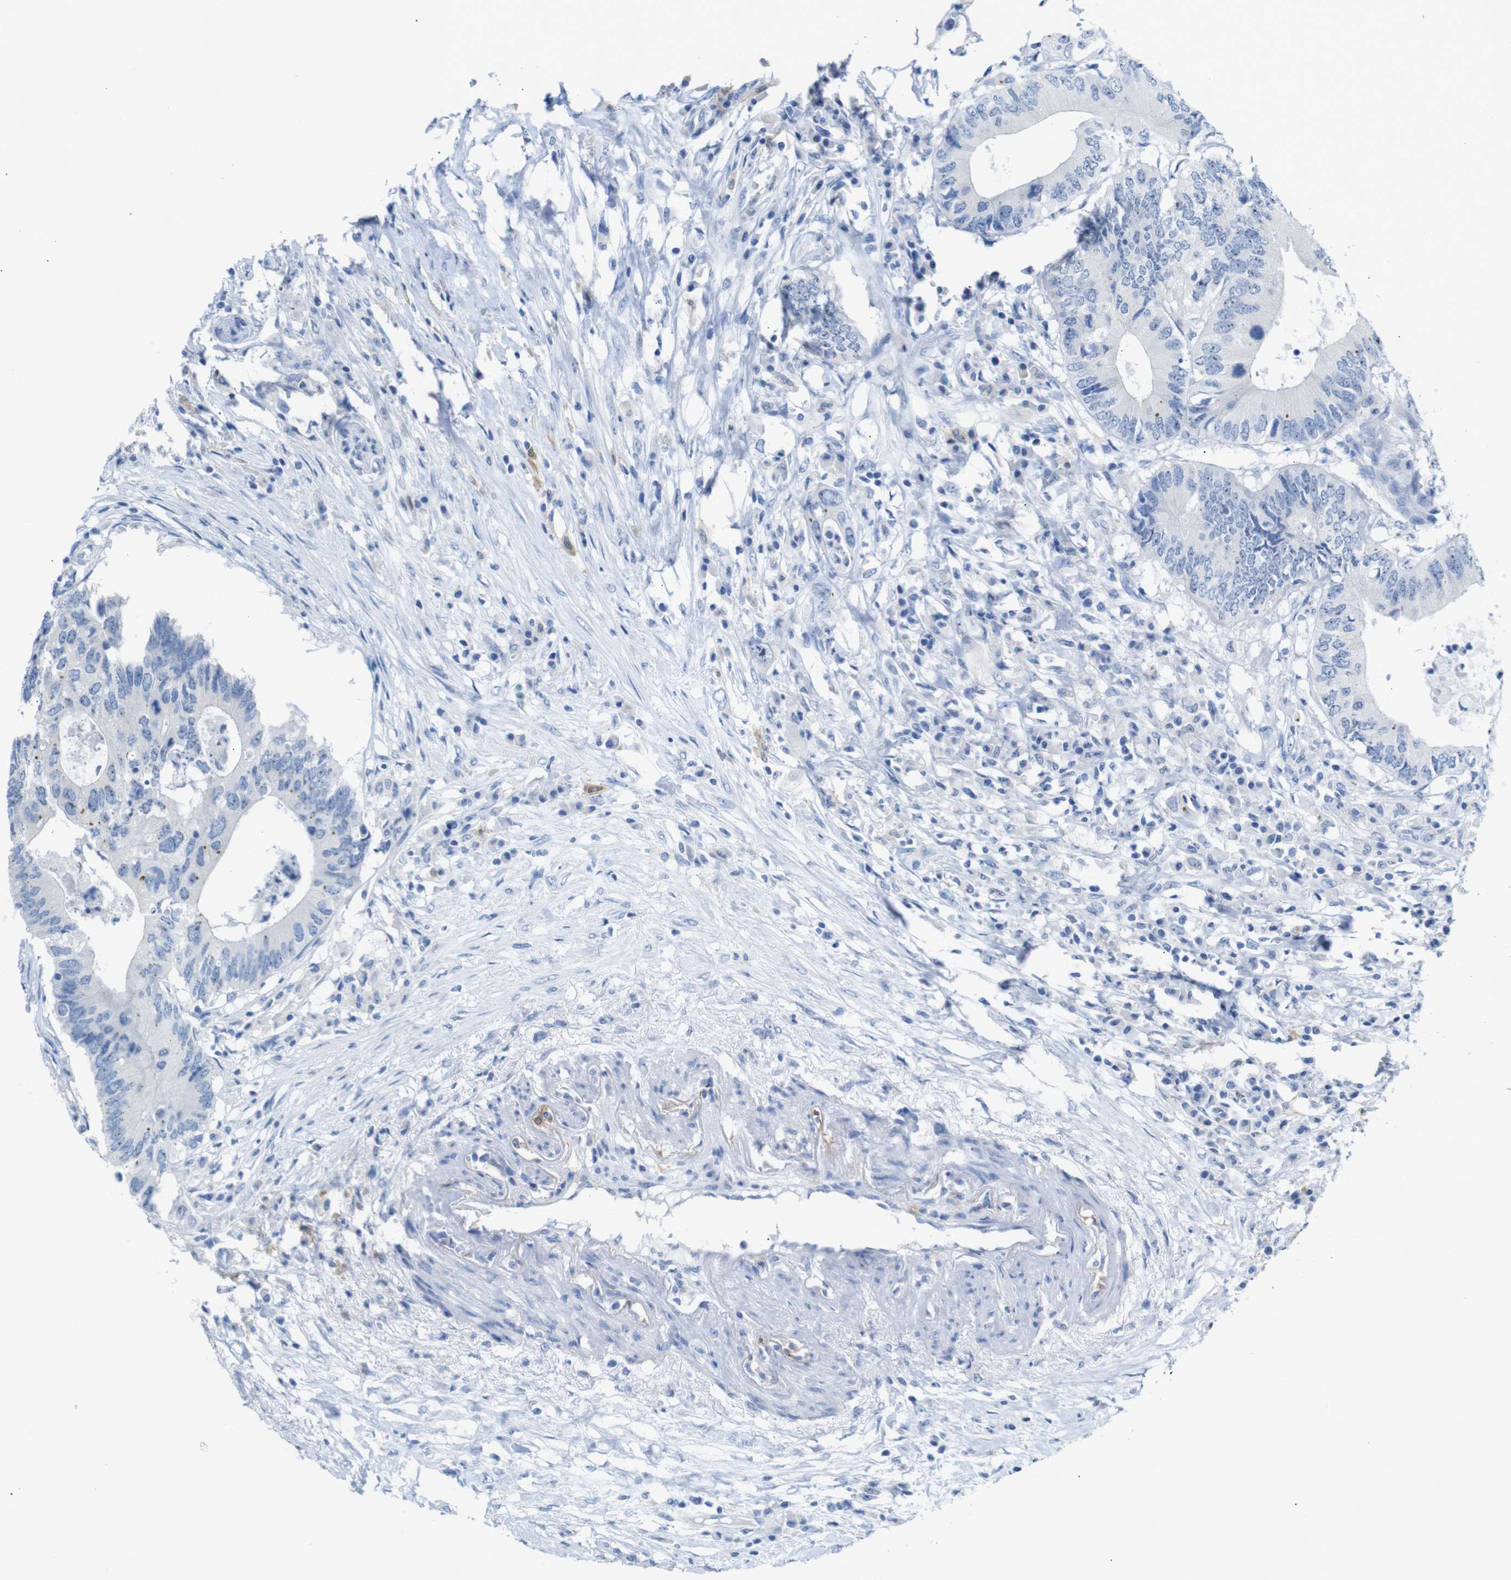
{"staining": {"intensity": "weak", "quantity": "25%-75%", "location": "nuclear"}, "tissue": "colorectal cancer", "cell_type": "Tumor cells", "image_type": "cancer", "snomed": [{"axis": "morphology", "description": "Adenocarcinoma, NOS"}, {"axis": "topography", "description": "Colon"}], "caption": "A micrograph of human colorectal cancer stained for a protein shows weak nuclear brown staining in tumor cells.", "gene": "C1orf210", "patient": {"sex": "male", "age": 71}}